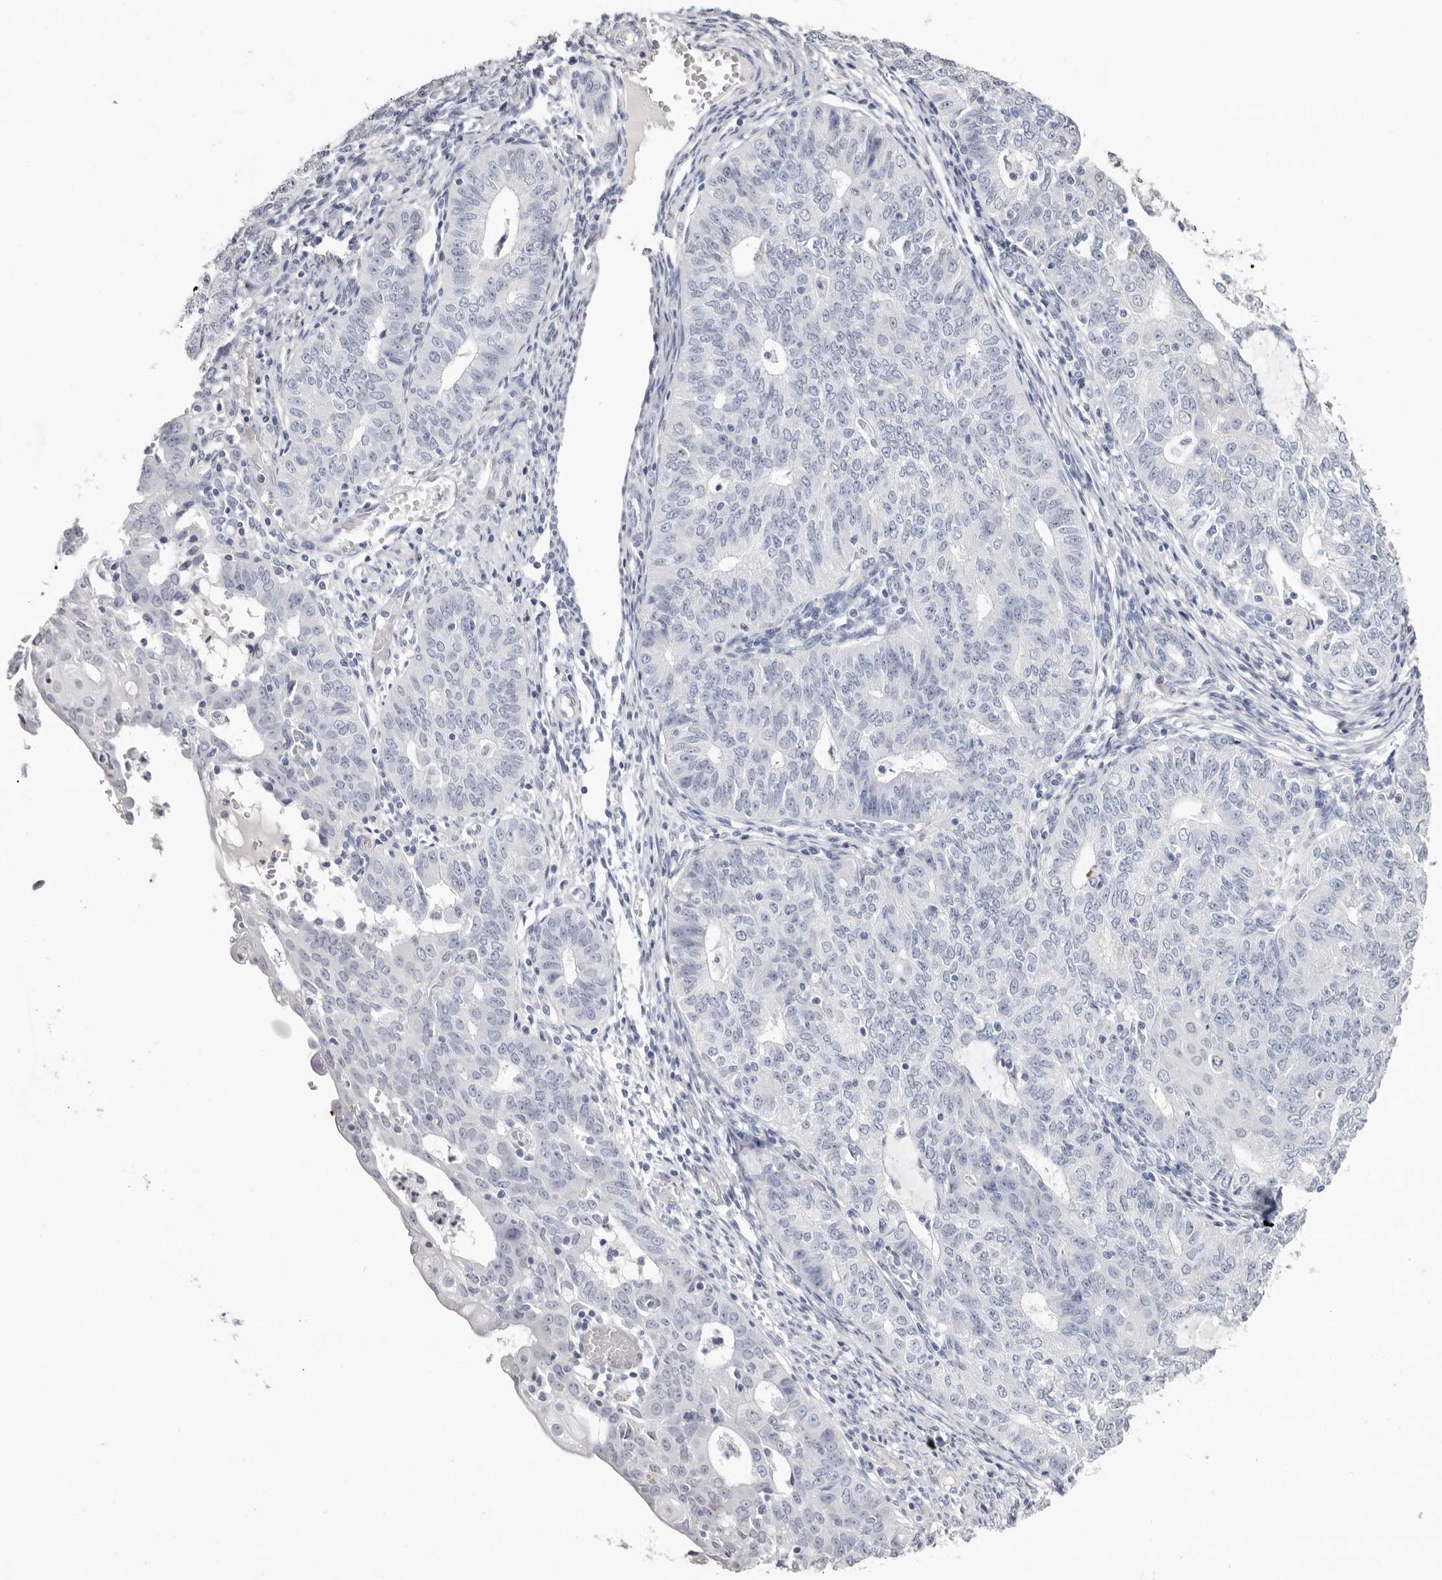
{"staining": {"intensity": "negative", "quantity": "none", "location": "none"}, "tissue": "endometrial cancer", "cell_type": "Tumor cells", "image_type": "cancer", "snomed": [{"axis": "morphology", "description": "Adenocarcinoma, NOS"}, {"axis": "topography", "description": "Endometrium"}], "caption": "Histopathology image shows no protein positivity in tumor cells of endometrial cancer tissue. (IHC, brightfield microscopy, high magnification).", "gene": "LPO", "patient": {"sex": "female", "age": 32}}